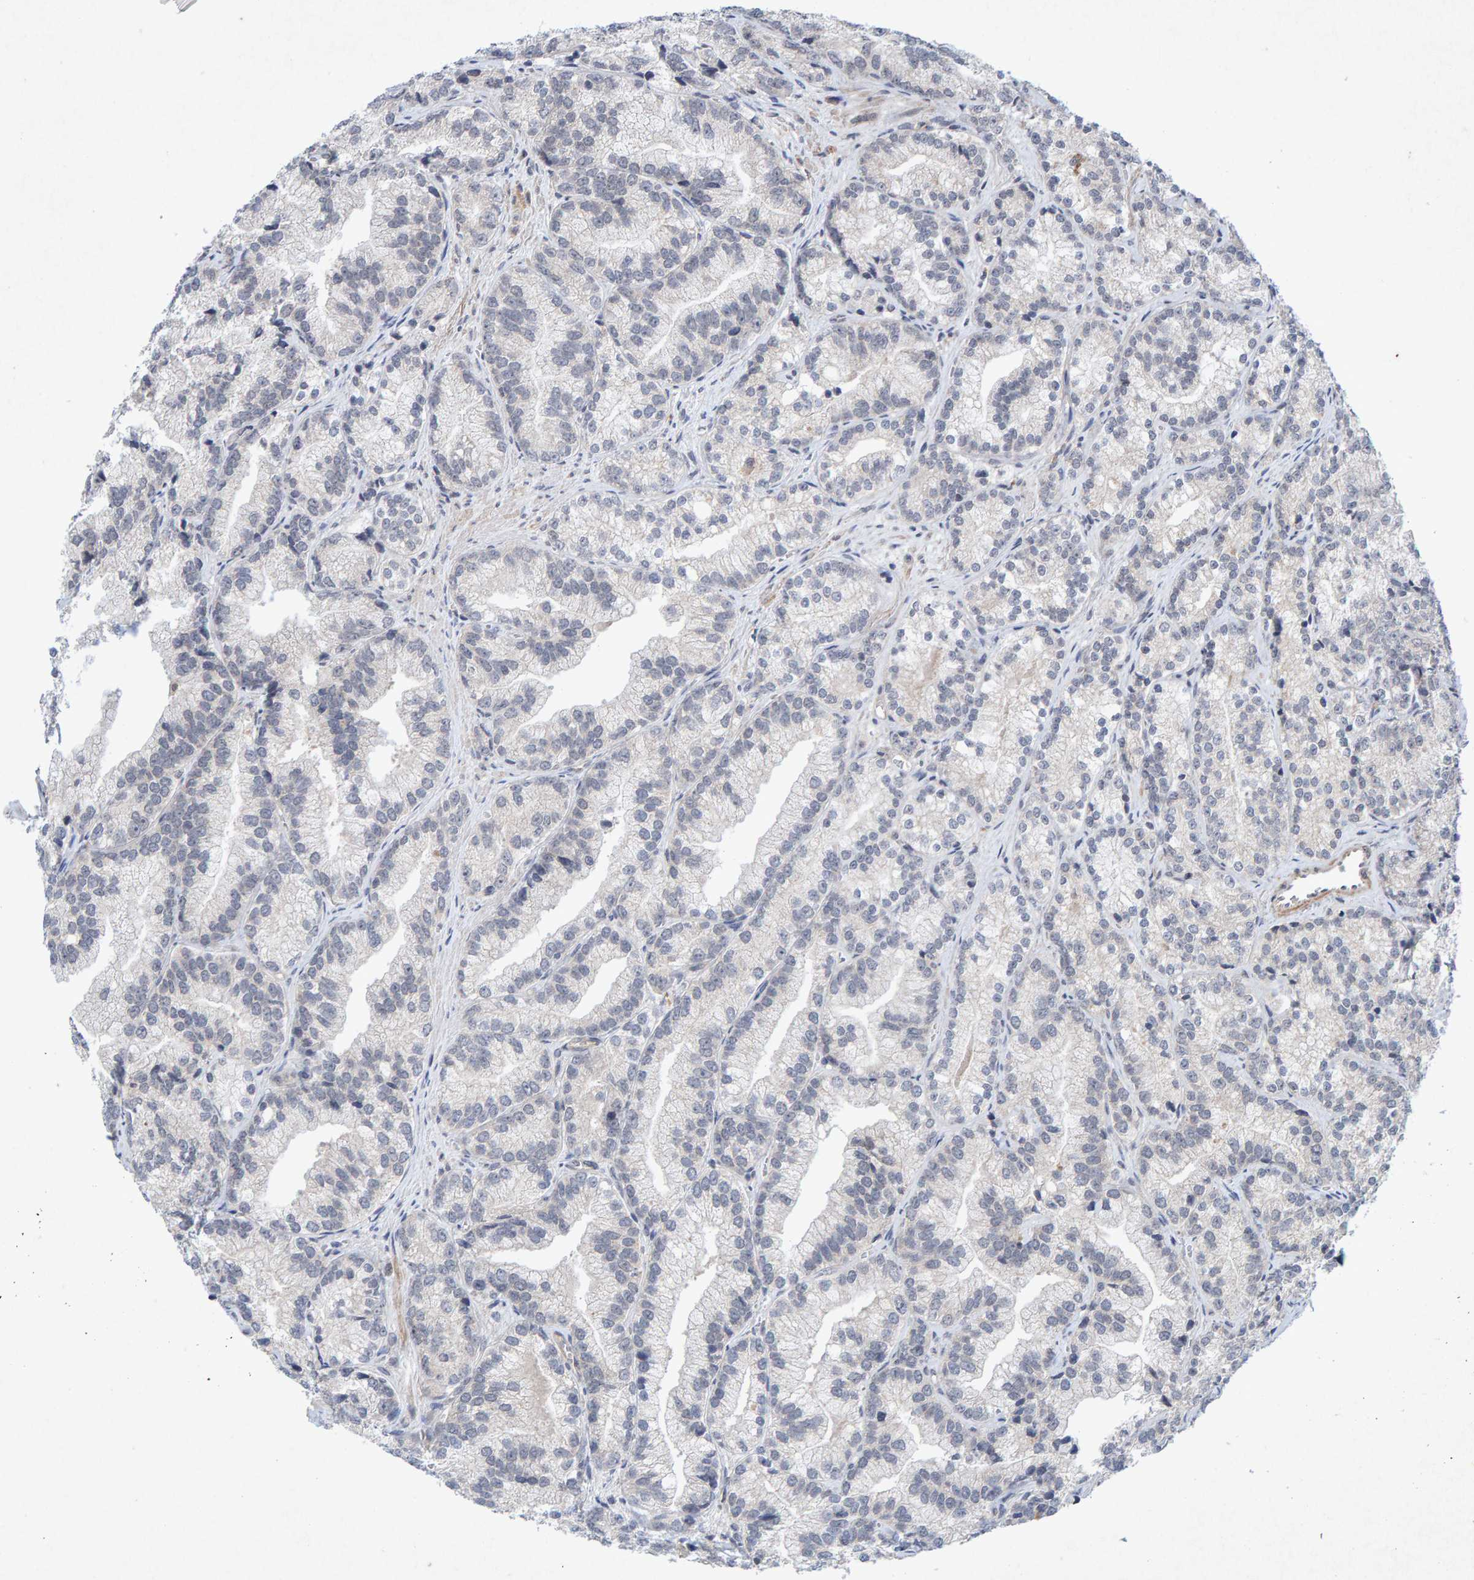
{"staining": {"intensity": "negative", "quantity": "none", "location": "none"}, "tissue": "prostate cancer", "cell_type": "Tumor cells", "image_type": "cancer", "snomed": [{"axis": "morphology", "description": "Adenocarcinoma, Low grade"}, {"axis": "topography", "description": "Prostate"}], "caption": "Immunohistochemistry (IHC) of prostate adenocarcinoma (low-grade) exhibits no expression in tumor cells.", "gene": "CDH2", "patient": {"sex": "male", "age": 89}}